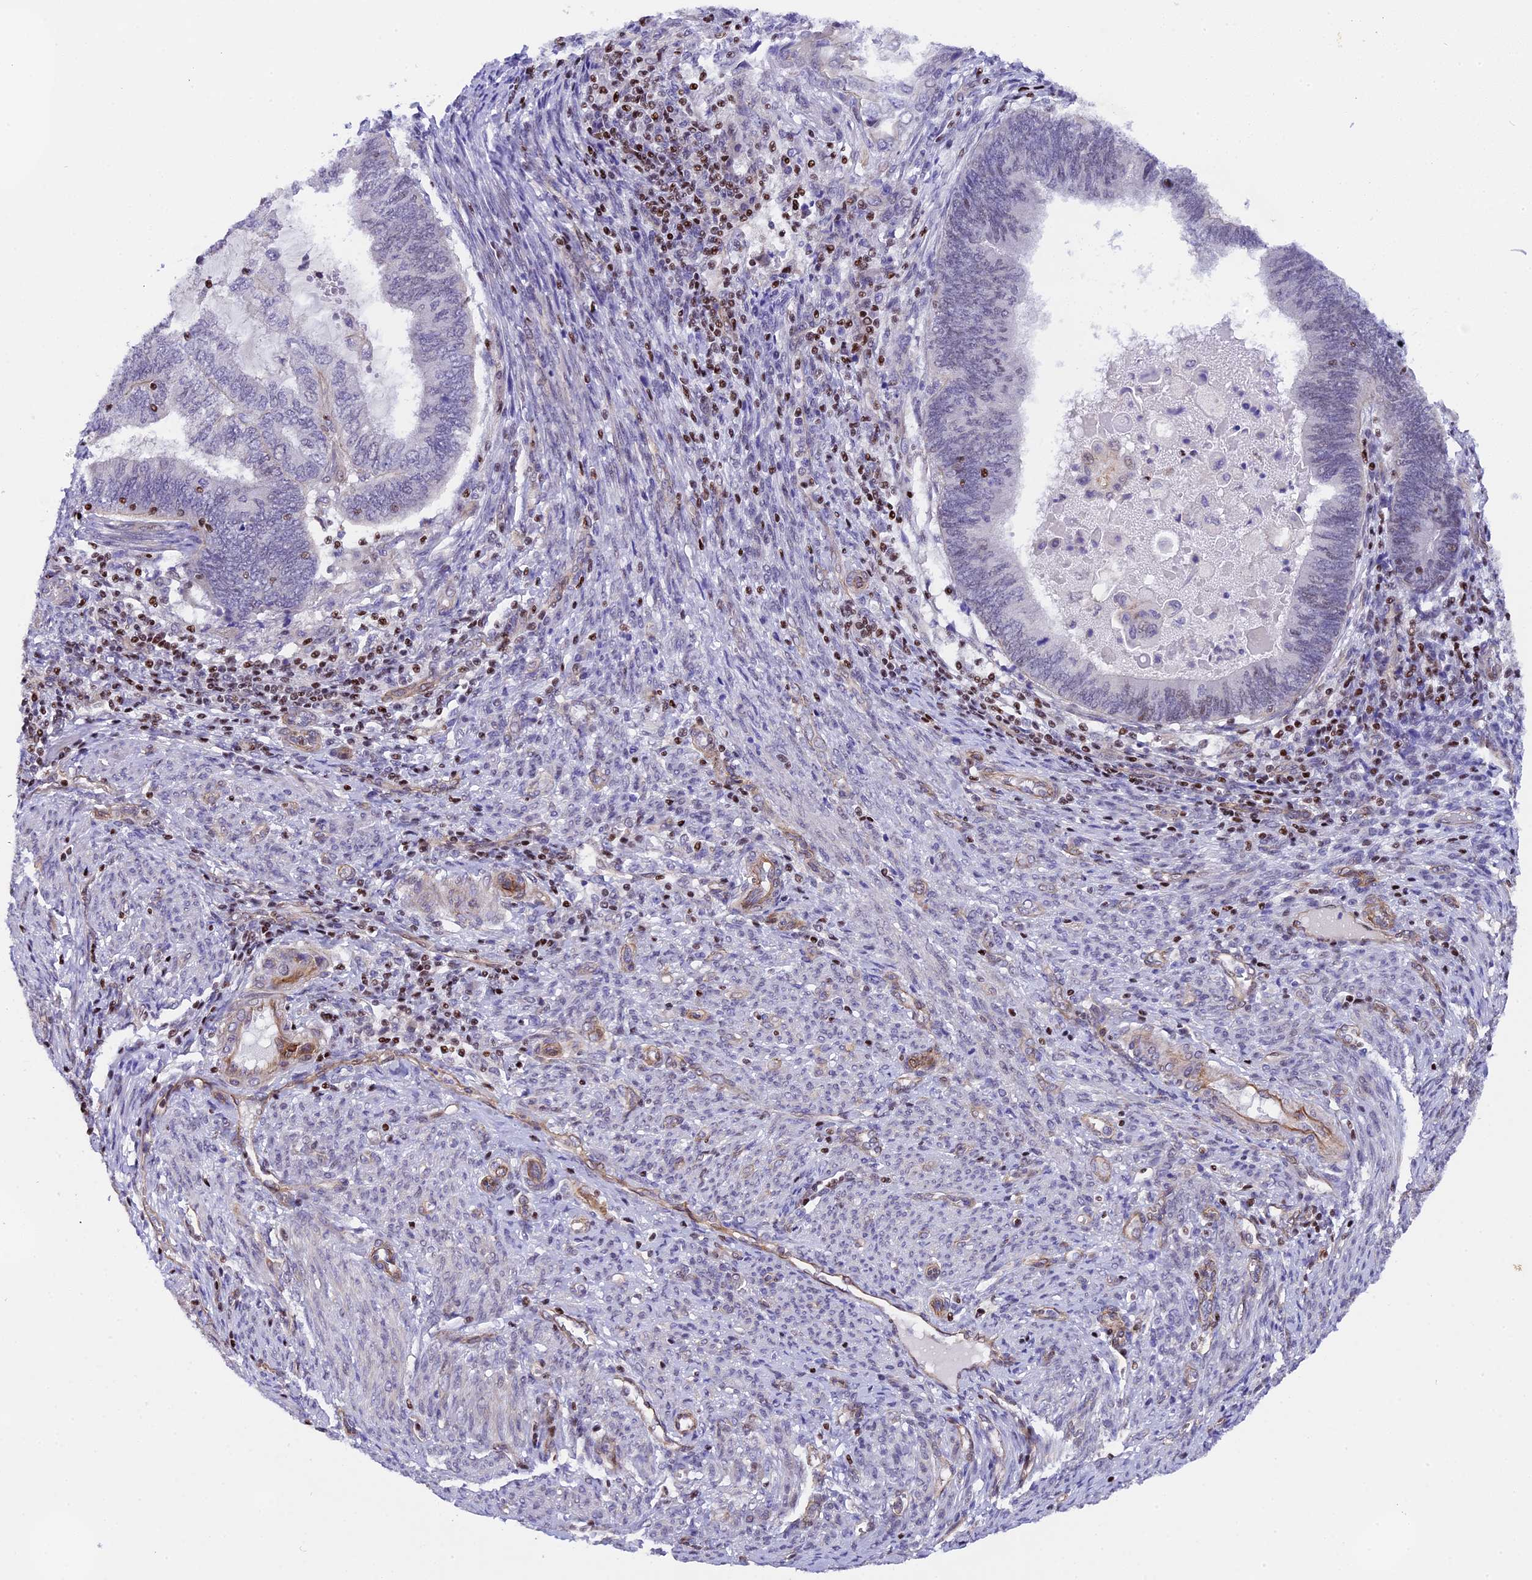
{"staining": {"intensity": "negative", "quantity": "none", "location": "none"}, "tissue": "endometrial cancer", "cell_type": "Tumor cells", "image_type": "cancer", "snomed": [{"axis": "morphology", "description": "Adenocarcinoma, NOS"}, {"axis": "topography", "description": "Uterus"}, {"axis": "topography", "description": "Endometrium"}], "caption": "DAB immunohistochemical staining of adenocarcinoma (endometrial) exhibits no significant positivity in tumor cells. The staining was performed using DAB (3,3'-diaminobenzidine) to visualize the protein expression in brown, while the nuclei were stained in blue with hematoxylin (Magnification: 20x).", "gene": "SP4", "patient": {"sex": "female", "age": 70}}